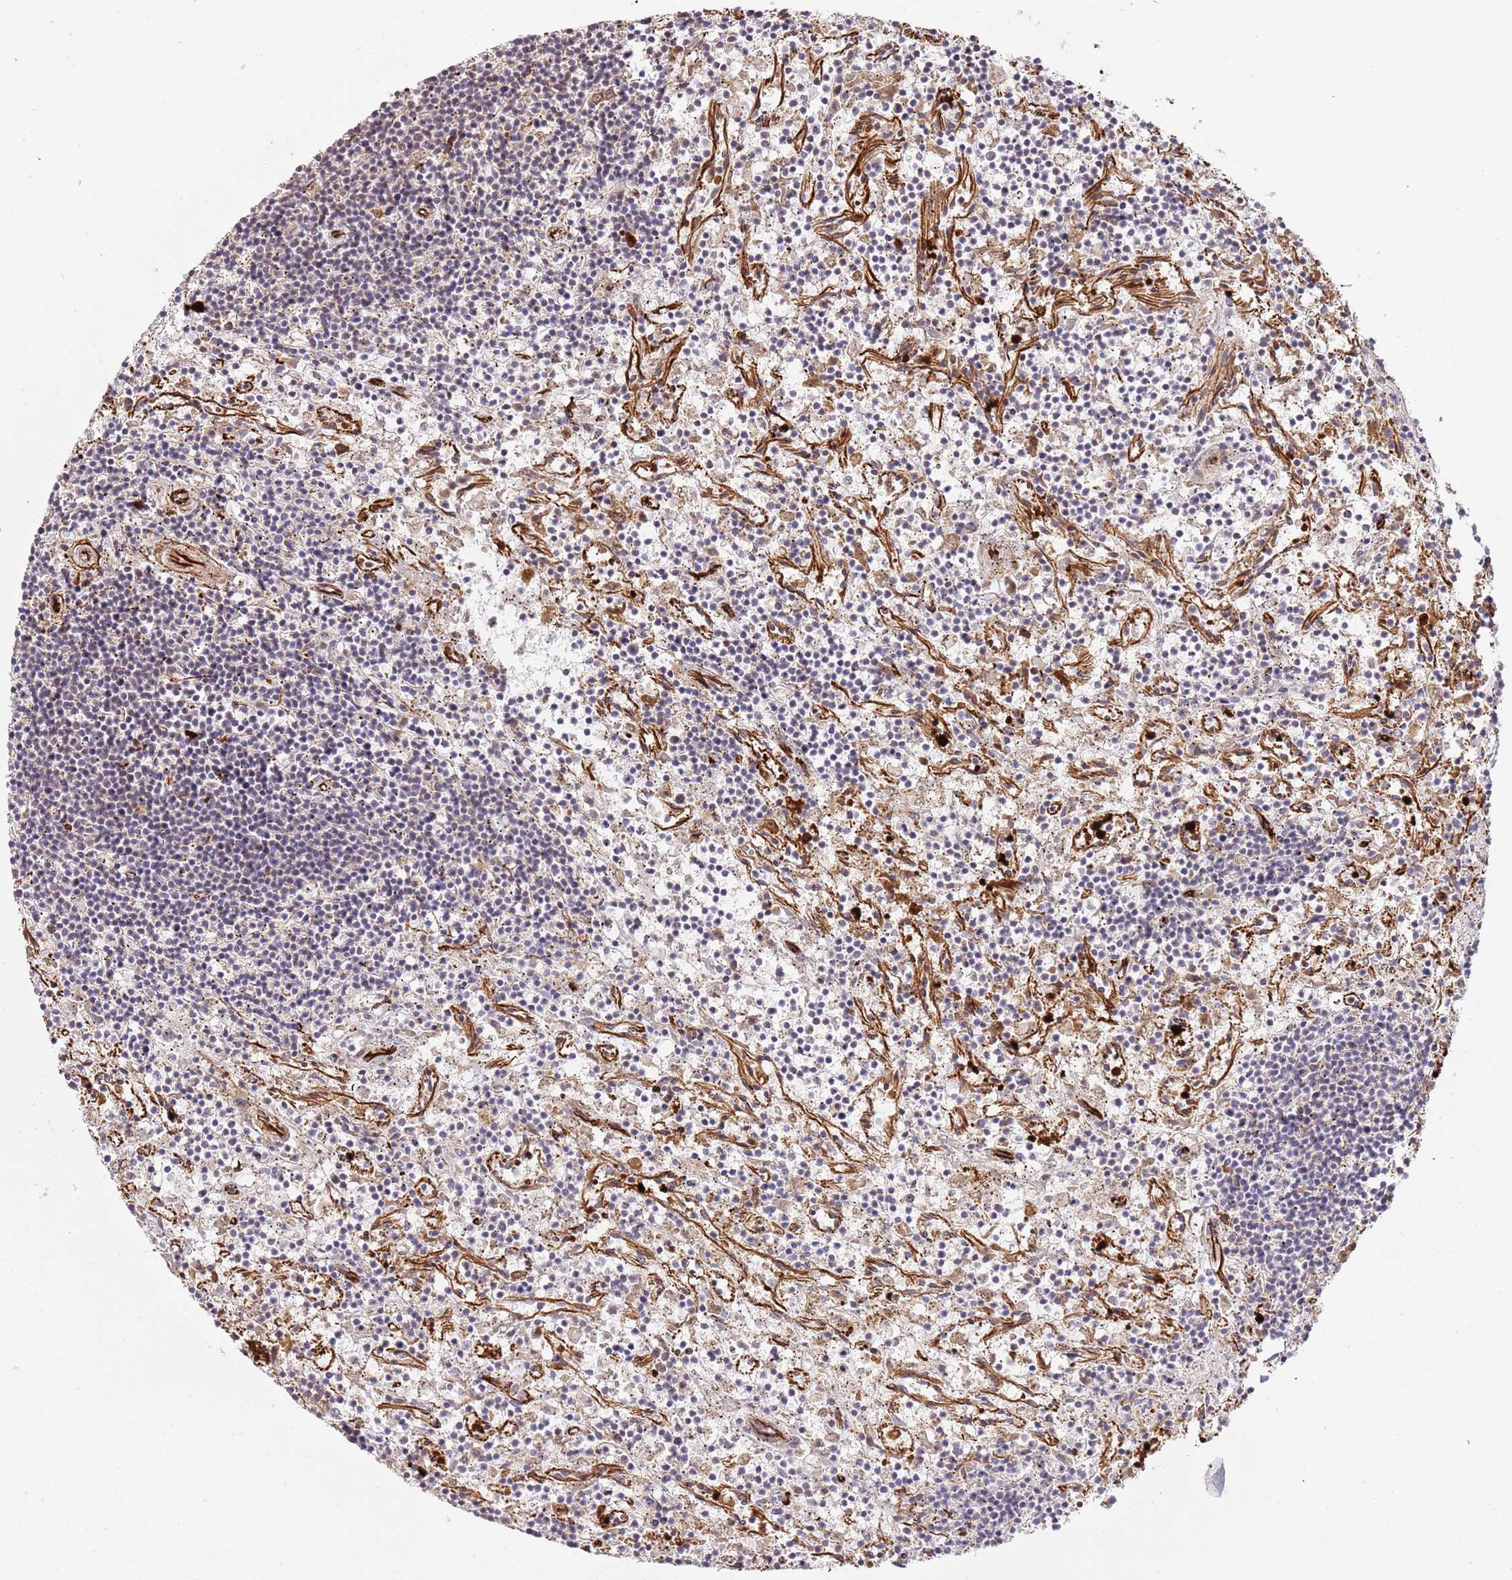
{"staining": {"intensity": "negative", "quantity": "none", "location": "none"}, "tissue": "lymphoma", "cell_type": "Tumor cells", "image_type": "cancer", "snomed": [{"axis": "morphology", "description": "Malignant lymphoma, non-Hodgkin's type, Low grade"}, {"axis": "topography", "description": "Spleen"}], "caption": "Immunohistochemistry micrograph of human low-grade malignant lymphoma, non-Hodgkin's type stained for a protein (brown), which shows no positivity in tumor cells.", "gene": "NEK3", "patient": {"sex": "male", "age": 76}}